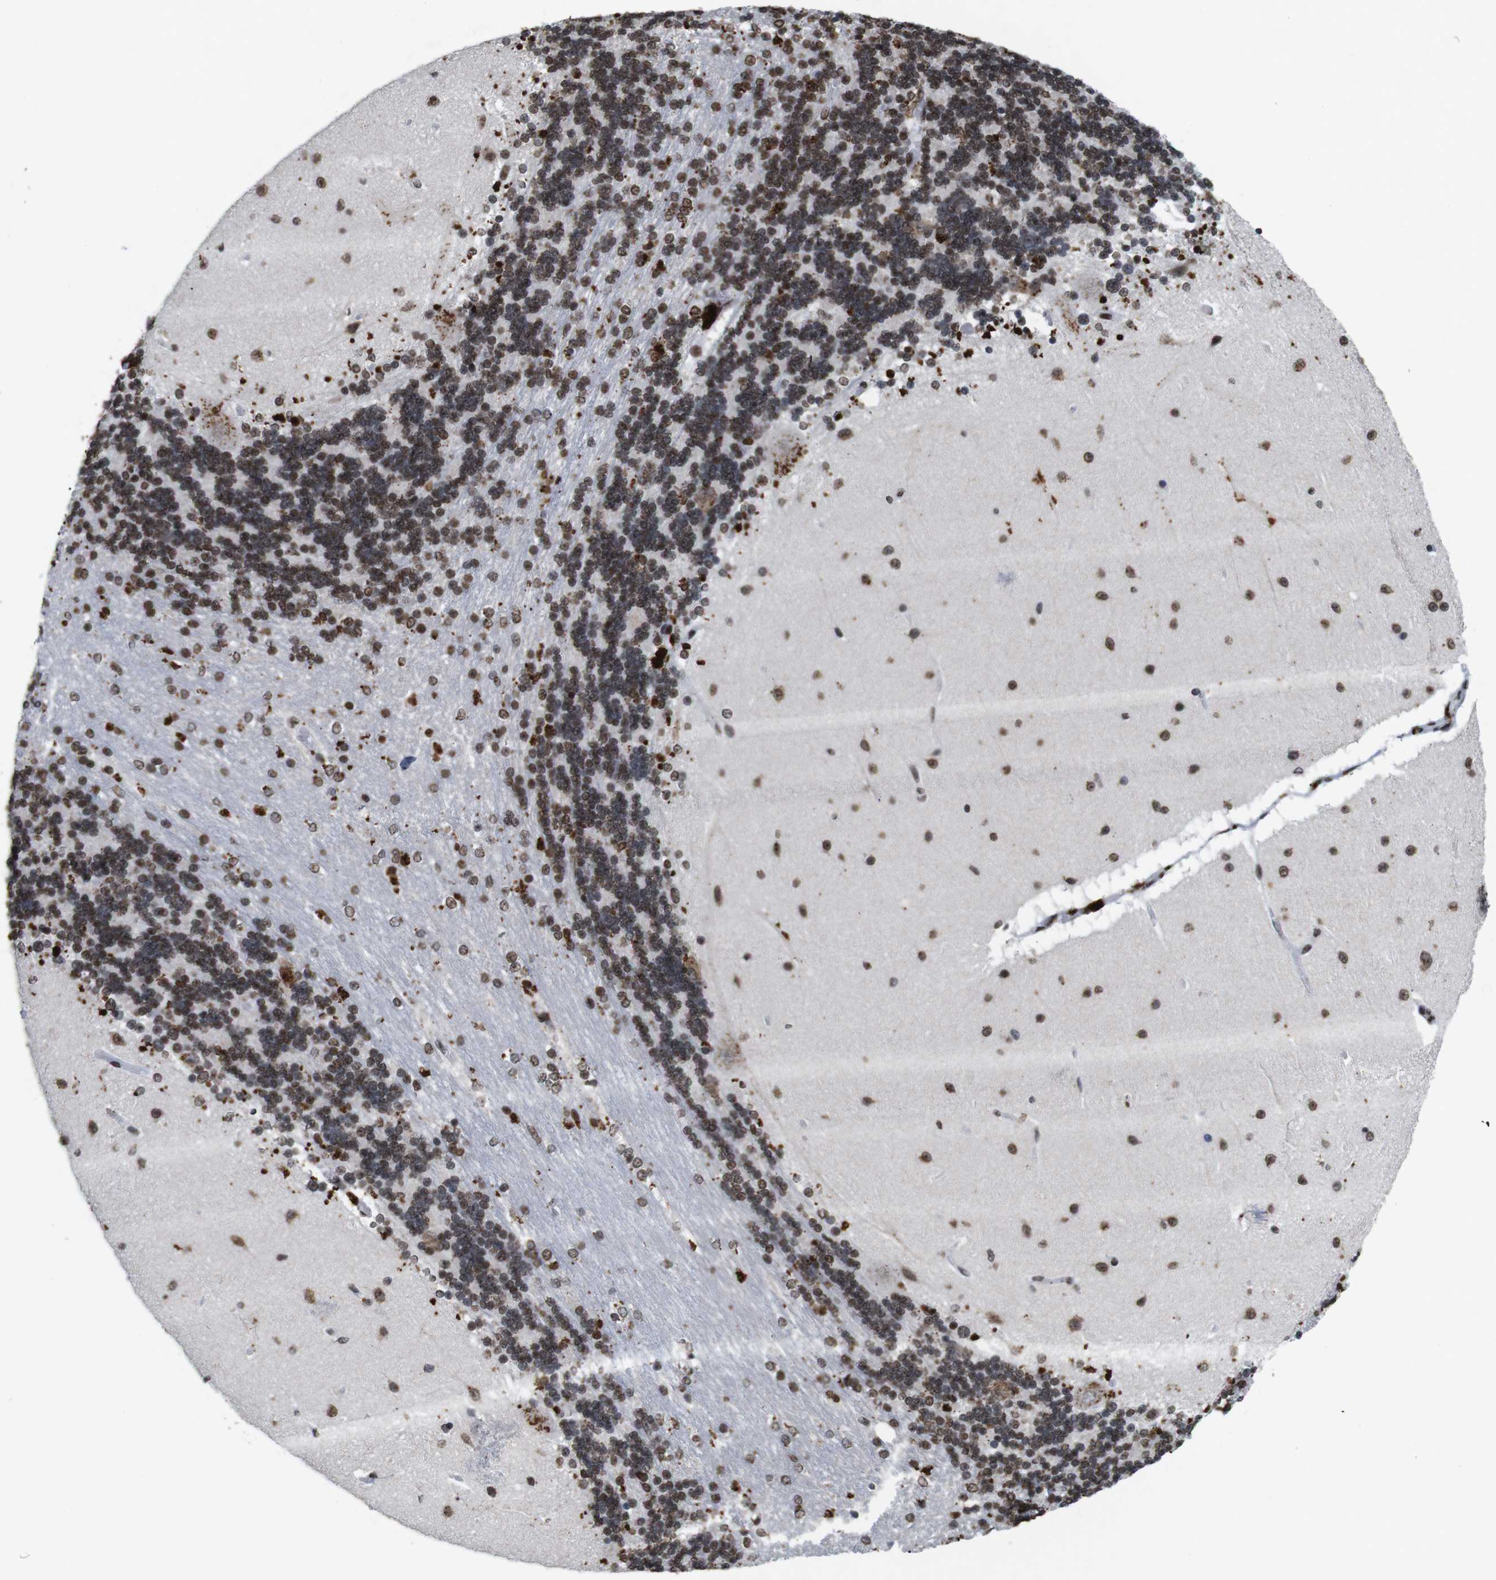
{"staining": {"intensity": "strong", "quantity": ">75%", "location": "nuclear"}, "tissue": "cerebellum", "cell_type": "Cells in granular layer", "image_type": "normal", "snomed": [{"axis": "morphology", "description": "Normal tissue, NOS"}, {"axis": "topography", "description": "Cerebellum"}], "caption": "Immunohistochemical staining of normal human cerebellum exhibits strong nuclear protein staining in approximately >75% of cells in granular layer. Immunohistochemistry stains the protein in brown and the nuclei are stained blue.", "gene": "MAGEH1", "patient": {"sex": "female", "age": 54}}